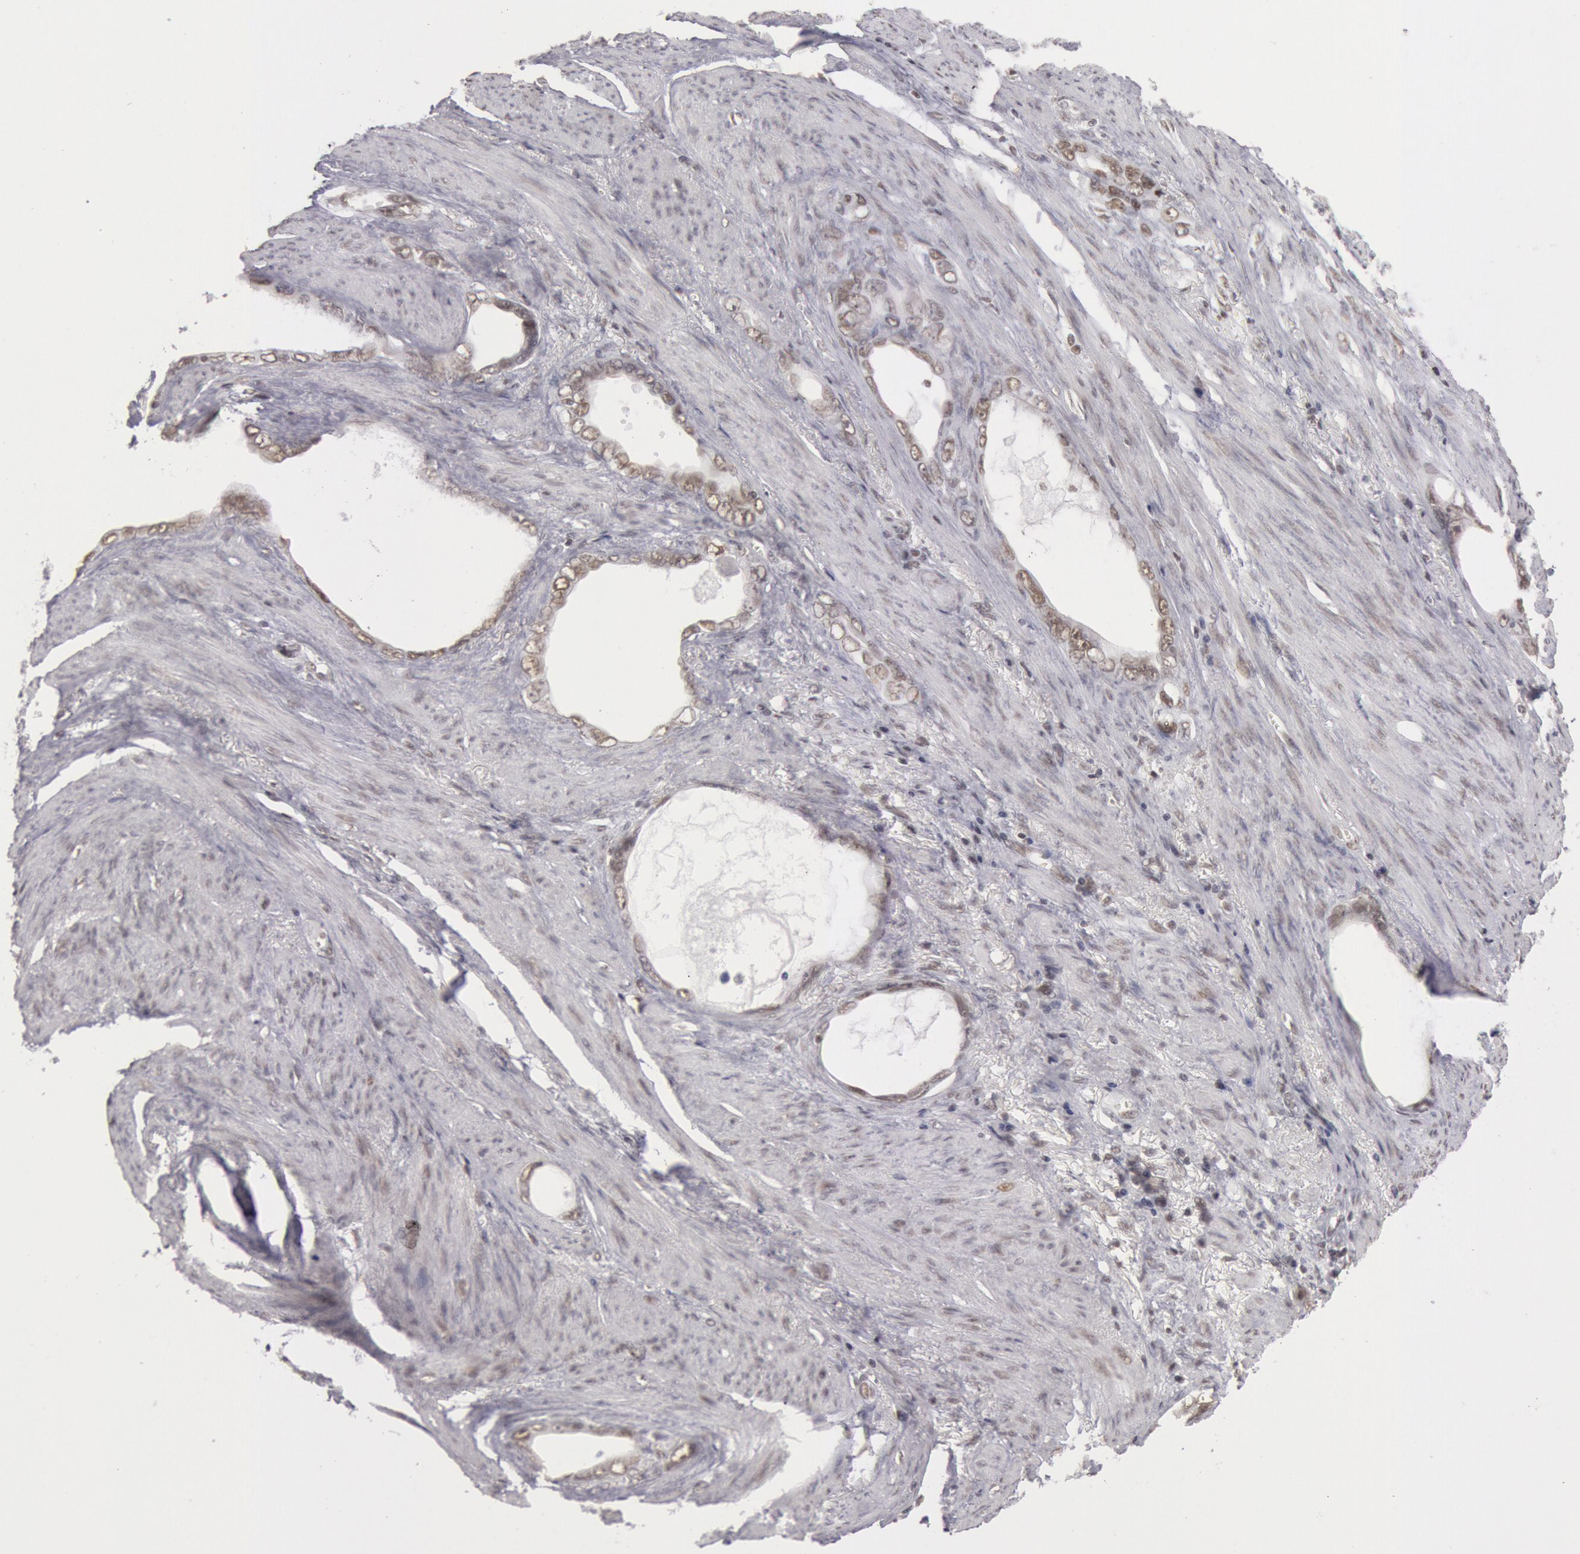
{"staining": {"intensity": "weak", "quantity": ">75%", "location": "cytoplasmic/membranous"}, "tissue": "stomach cancer", "cell_type": "Tumor cells", "image_type": "cancer", "snomed": [{"axis": "morphology", "description": "Adenocarcinoma, NOS"}, {"axis": "topography", "description": "Stomach"}], "caption": "This is an image of IHC staining of stomach cancer (adenocarcinoma), which shows weak positivity in the cytoplasmic/membranous of tumor cells.", "gene": "ESS2", "patient": {"sex": "male", "age": 78}}